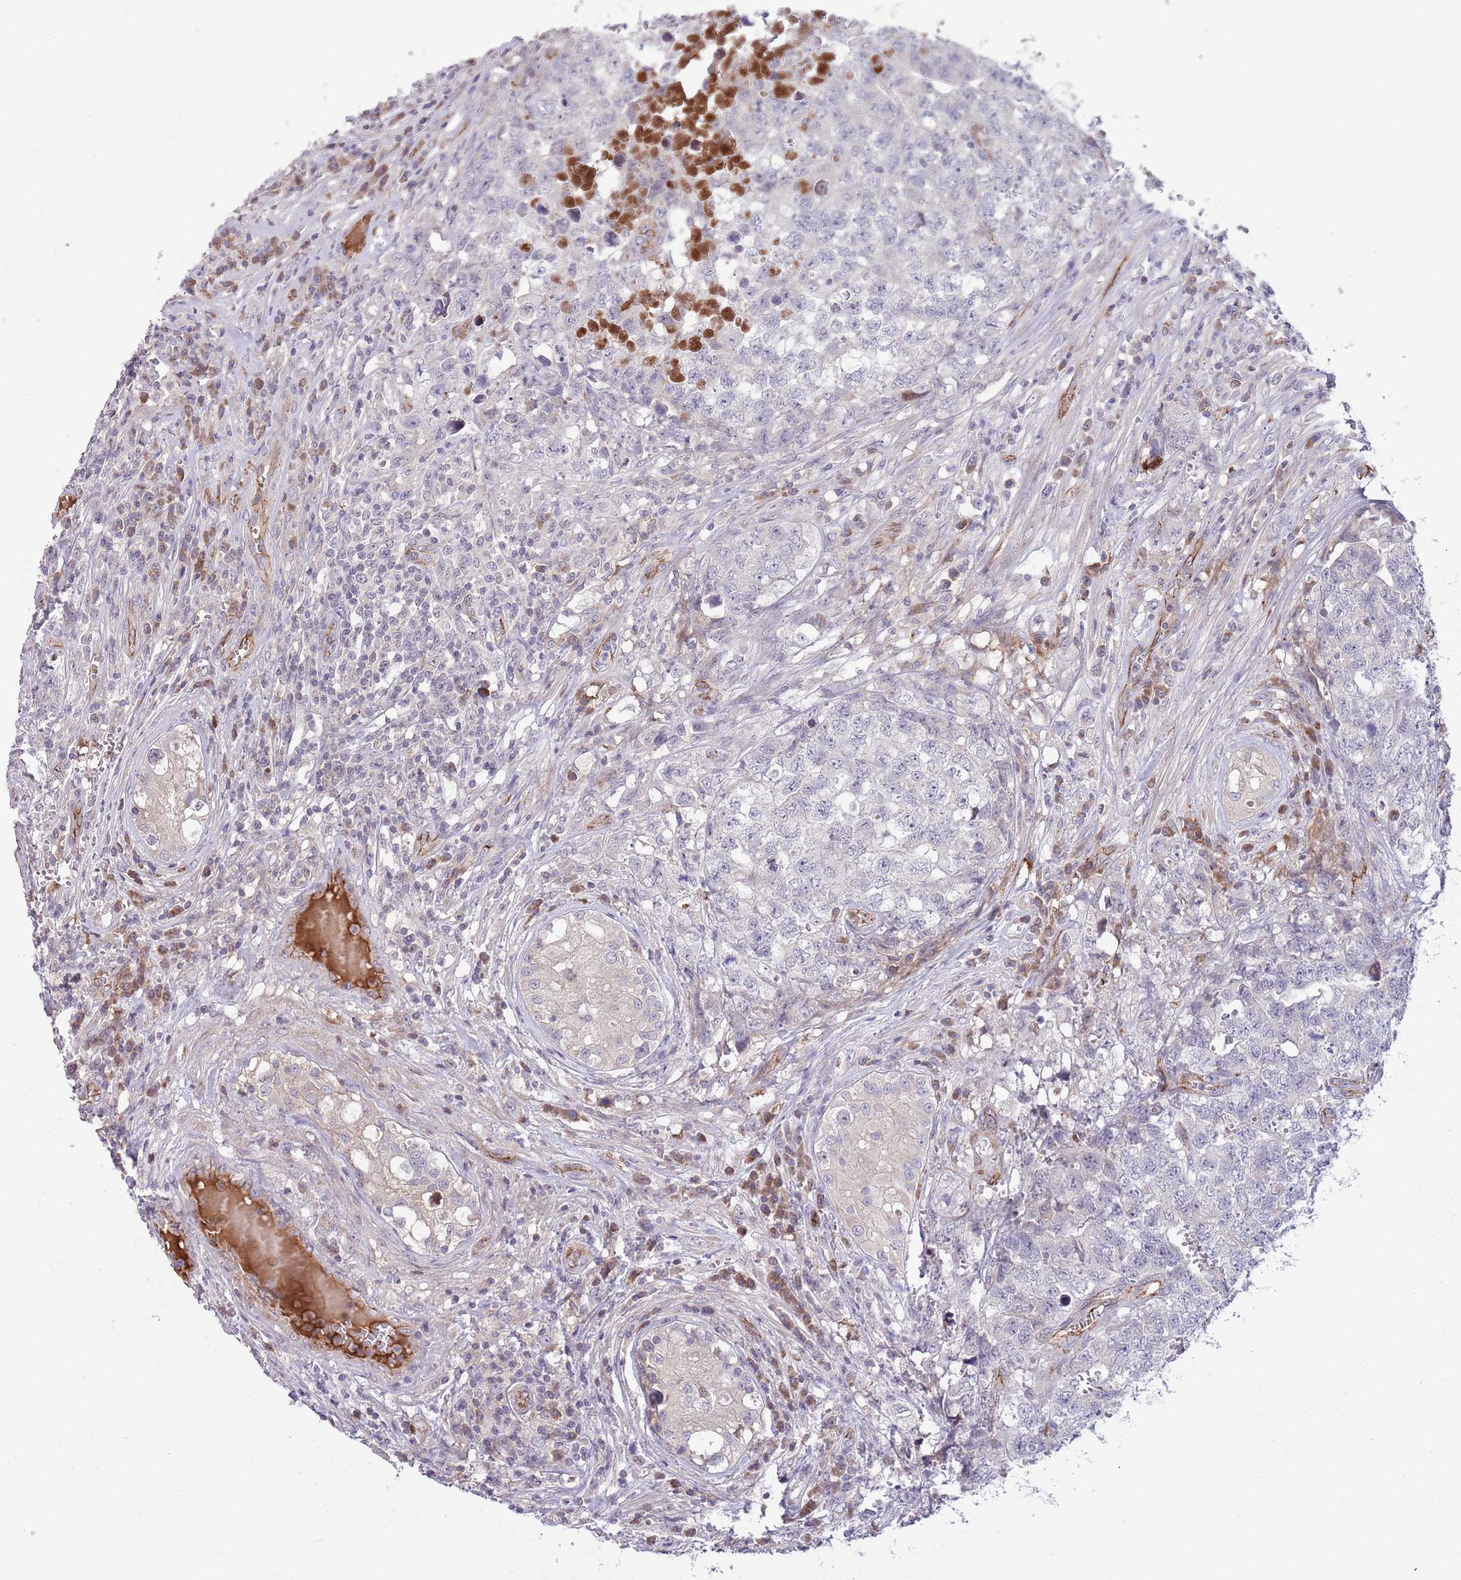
{"staining": {"intensity": "negative", "quantity": "none", "location": "none"}, "tissue": "testis cancer", "cell_type": "Tumor cells", "image_type": "cancer", "snomed": [{"axis": "morphology", "description": "Carcinoma, Embryonal, NOS"}, {"axis": "topography", "description": "Testis"}], "caption": "An IHC histopathology image of embryonal carcinoma (testis) is shown. There is no staining in tumor cells of embryonal carcinoma (testis).", "gene": "DPP10", "patient": {"sex": "male", "age": 31}}